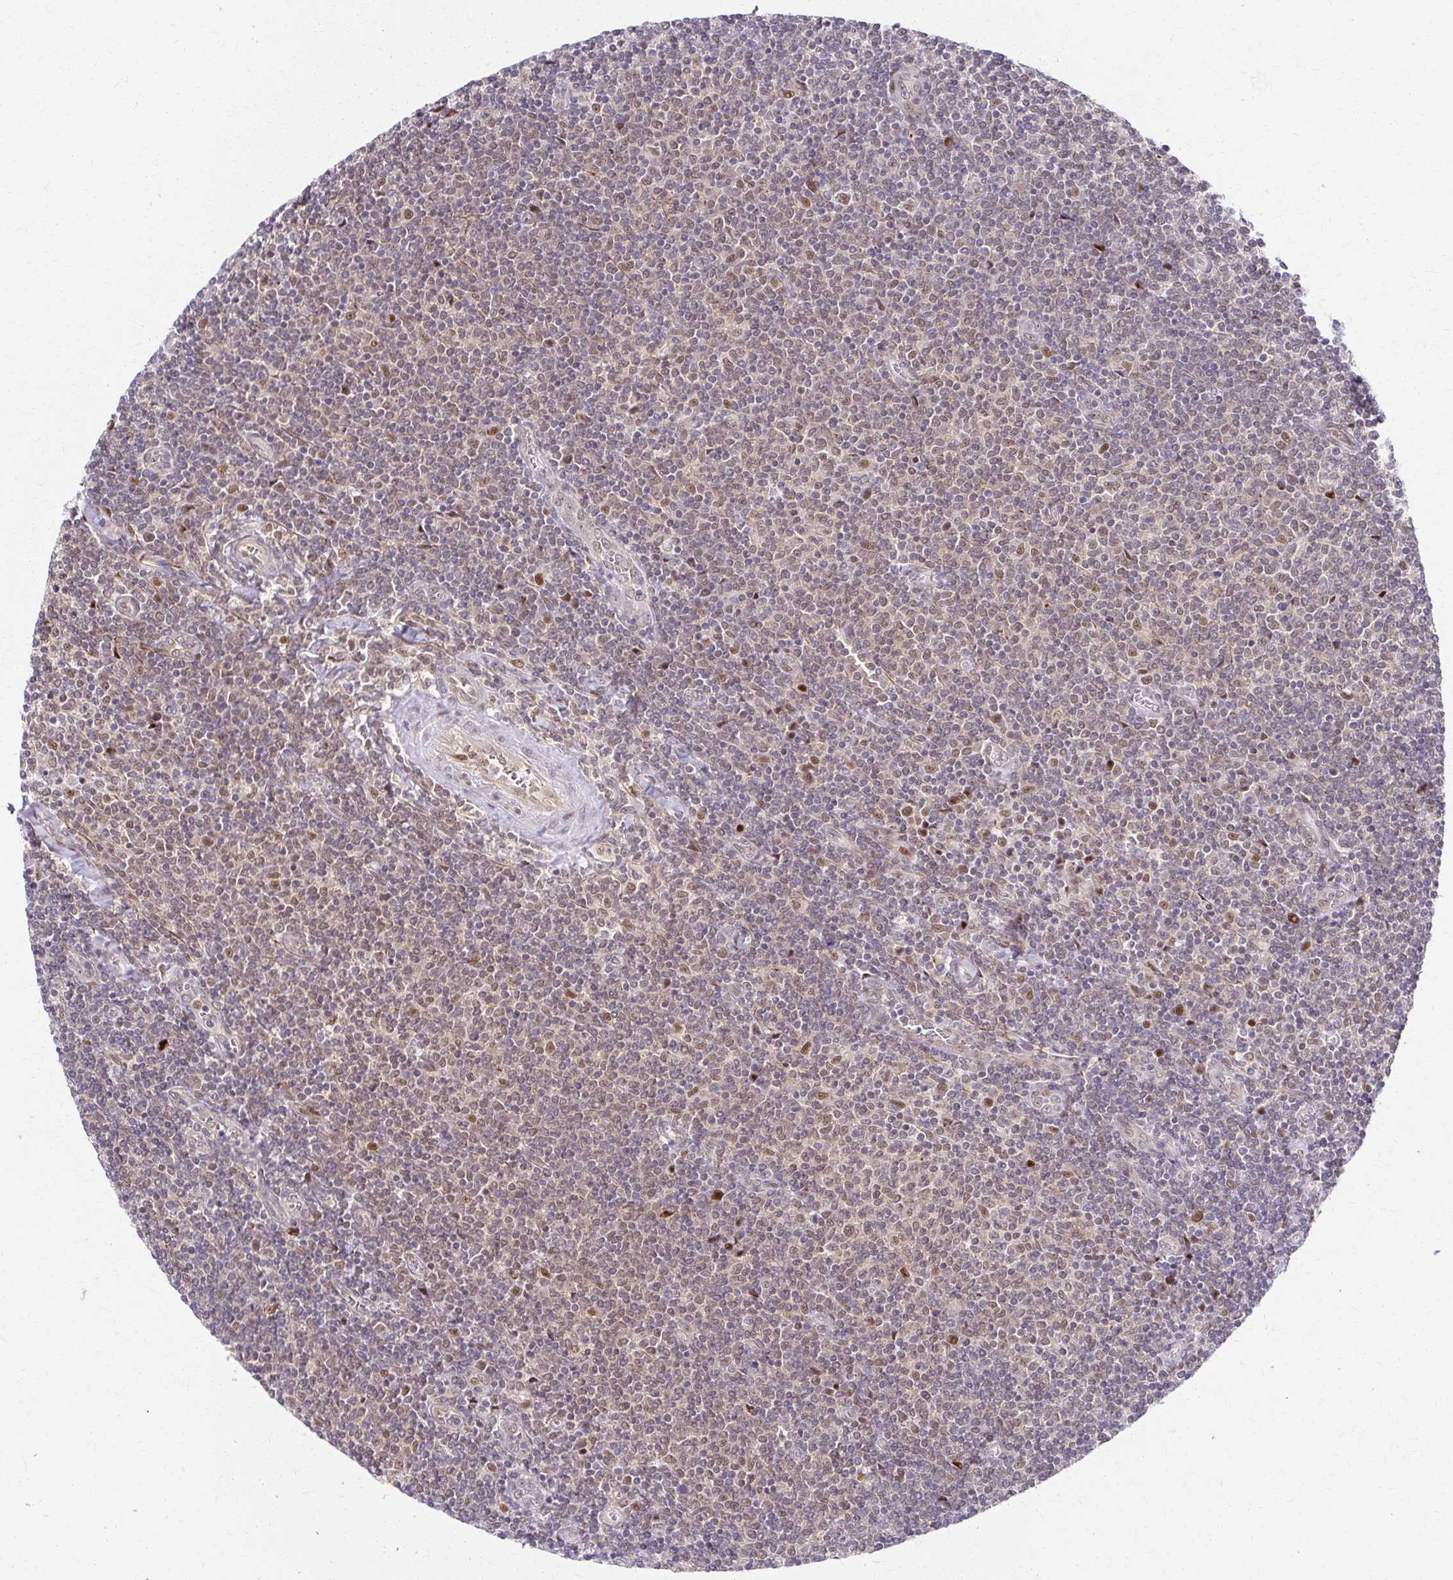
{"staining": {"intensity": "weak", "quantity": ">75%", "location": "nuclear"}, "tissue": "lymphoma", "cell_type": "Tumor cells", "image_type": "cancer", "snomed": [{"axis": "morphology", "description": "Malignant lymphoma, non-Hodgkin's type, Low grade"}, {"axis": "topography", "description": "Lymph node"}], "caption": "Malignant lymphoma, non-Hodgkin's type (low-grade) tissue demonstrates weak nuclear positivity in approximately >75% of tumor cells, visualized by immunohistochemistry.", "gene": "PSMD7", "patient": {"sex": "male", "age": 52}}